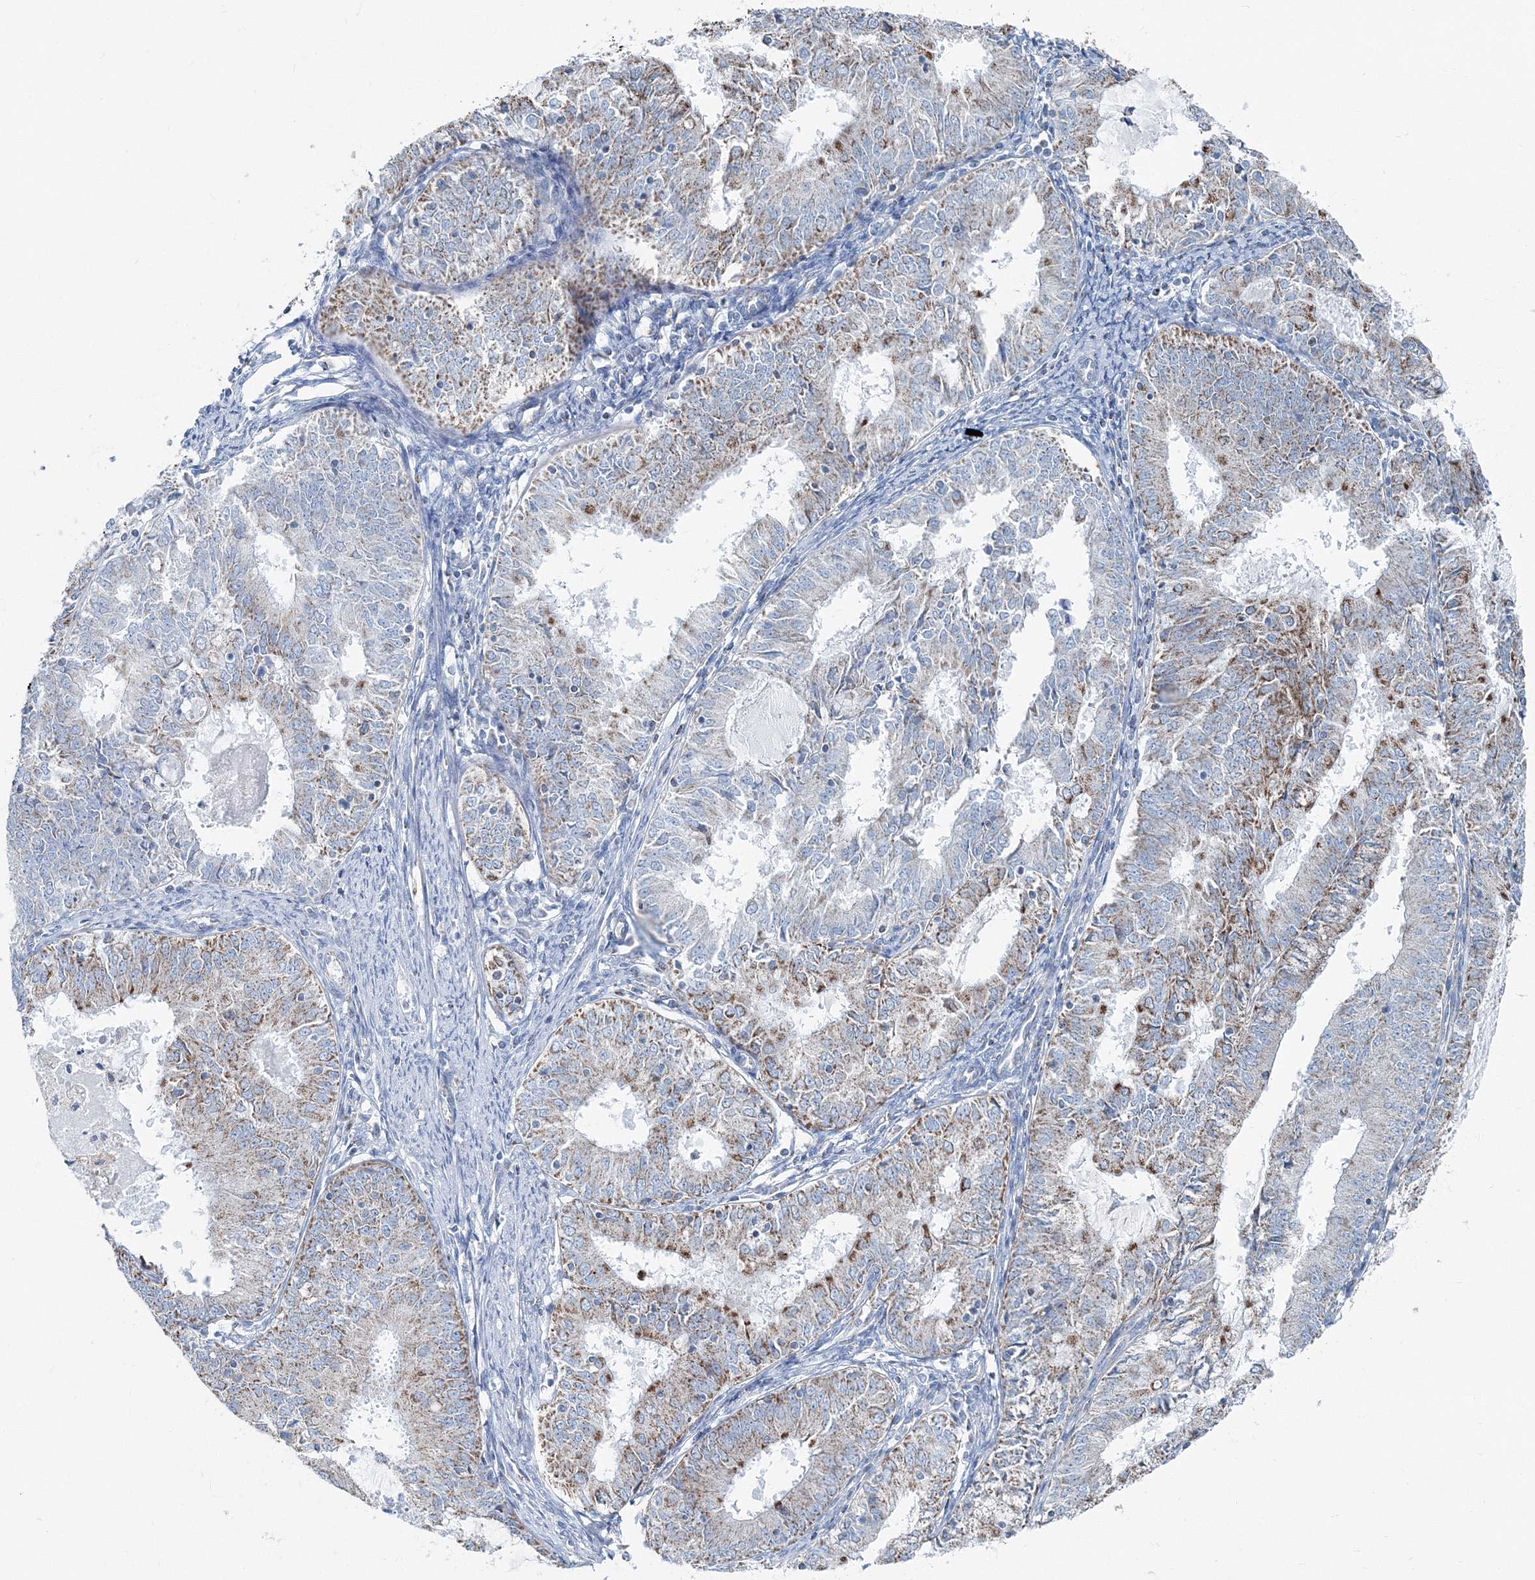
{"staining": {"intensity": "moderate", "quantity": "25%-75%", "location": "cytoplasmic/membranous"}, "tissue": "endometrial cancer", "cell_type": "Tumor cells", "image_type": "cancer", "snomed": [{"axis": "morphology", "description": "Adenocarcinoma, NOS"}, {"axis": "topography", "description": "Endometrium"}], "caption": "Immunohistochemical staining of human endometrial cancer reveals medium levels of moderate cytoplasmic/membranous protein expression in about 25%-75% of tumor cells.", "gene": "GABARAPL2", "patient": {"sex": "female", "age": 57}}